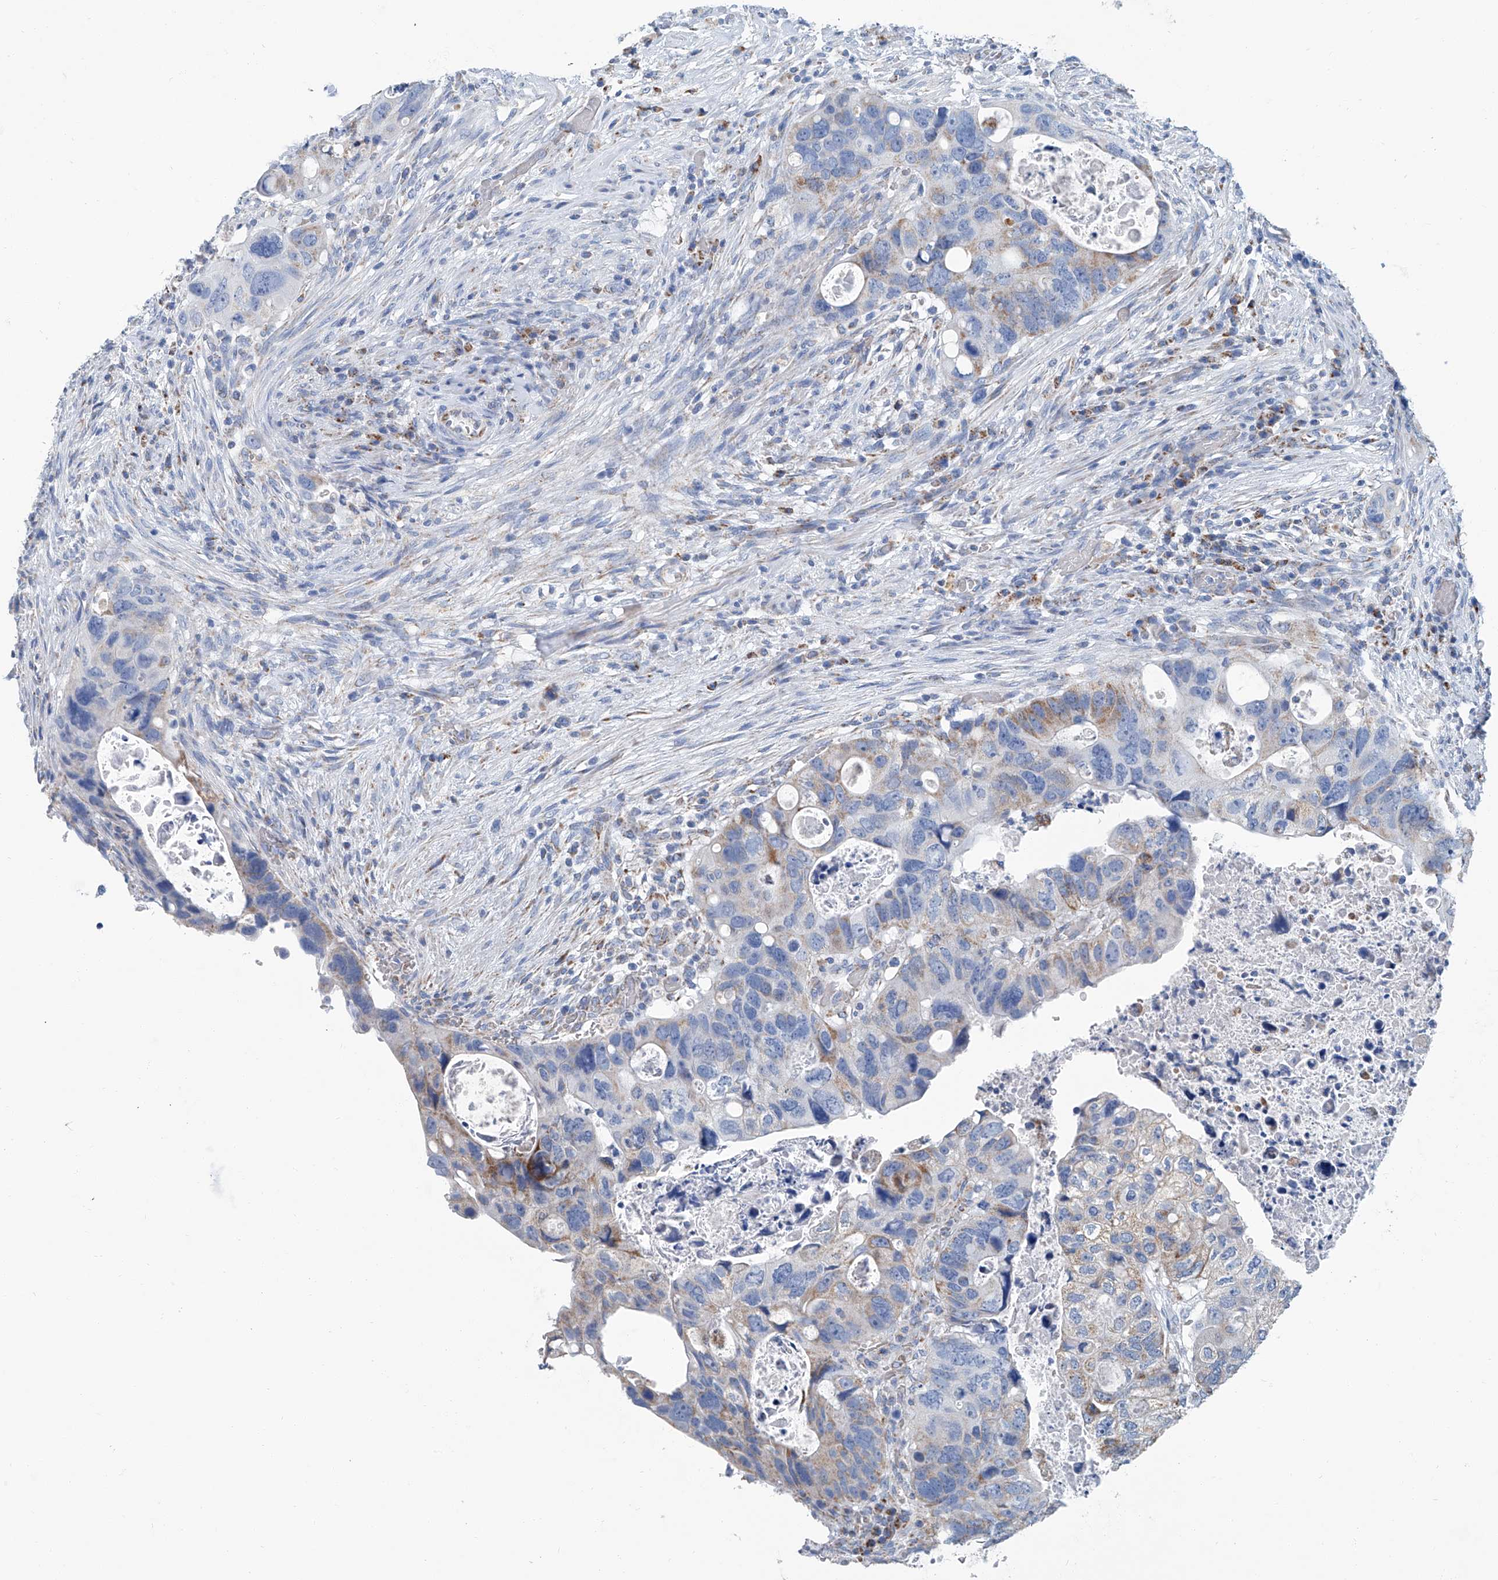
{"staining": {"intensity": "weak", "quantity": "<25%", "location": "cytoplasmic/membranous"}, "tissue": "colorectal cancer", "cell_type": "Tumor cells", "image_type": "cancer", "snomed": [{"axis": "morphology", "description": "Adenocarcinoma, NOS"}, {"axis": "topography", "description": "Rectum"}], "caption": "High power microscopy image of an IHC micrograph of colorectal adenocarcinoma, revealing no significant positivity in tumor cells.", "gene": "MT-ND1", "patient": {"sex": "male", "age": 59}}